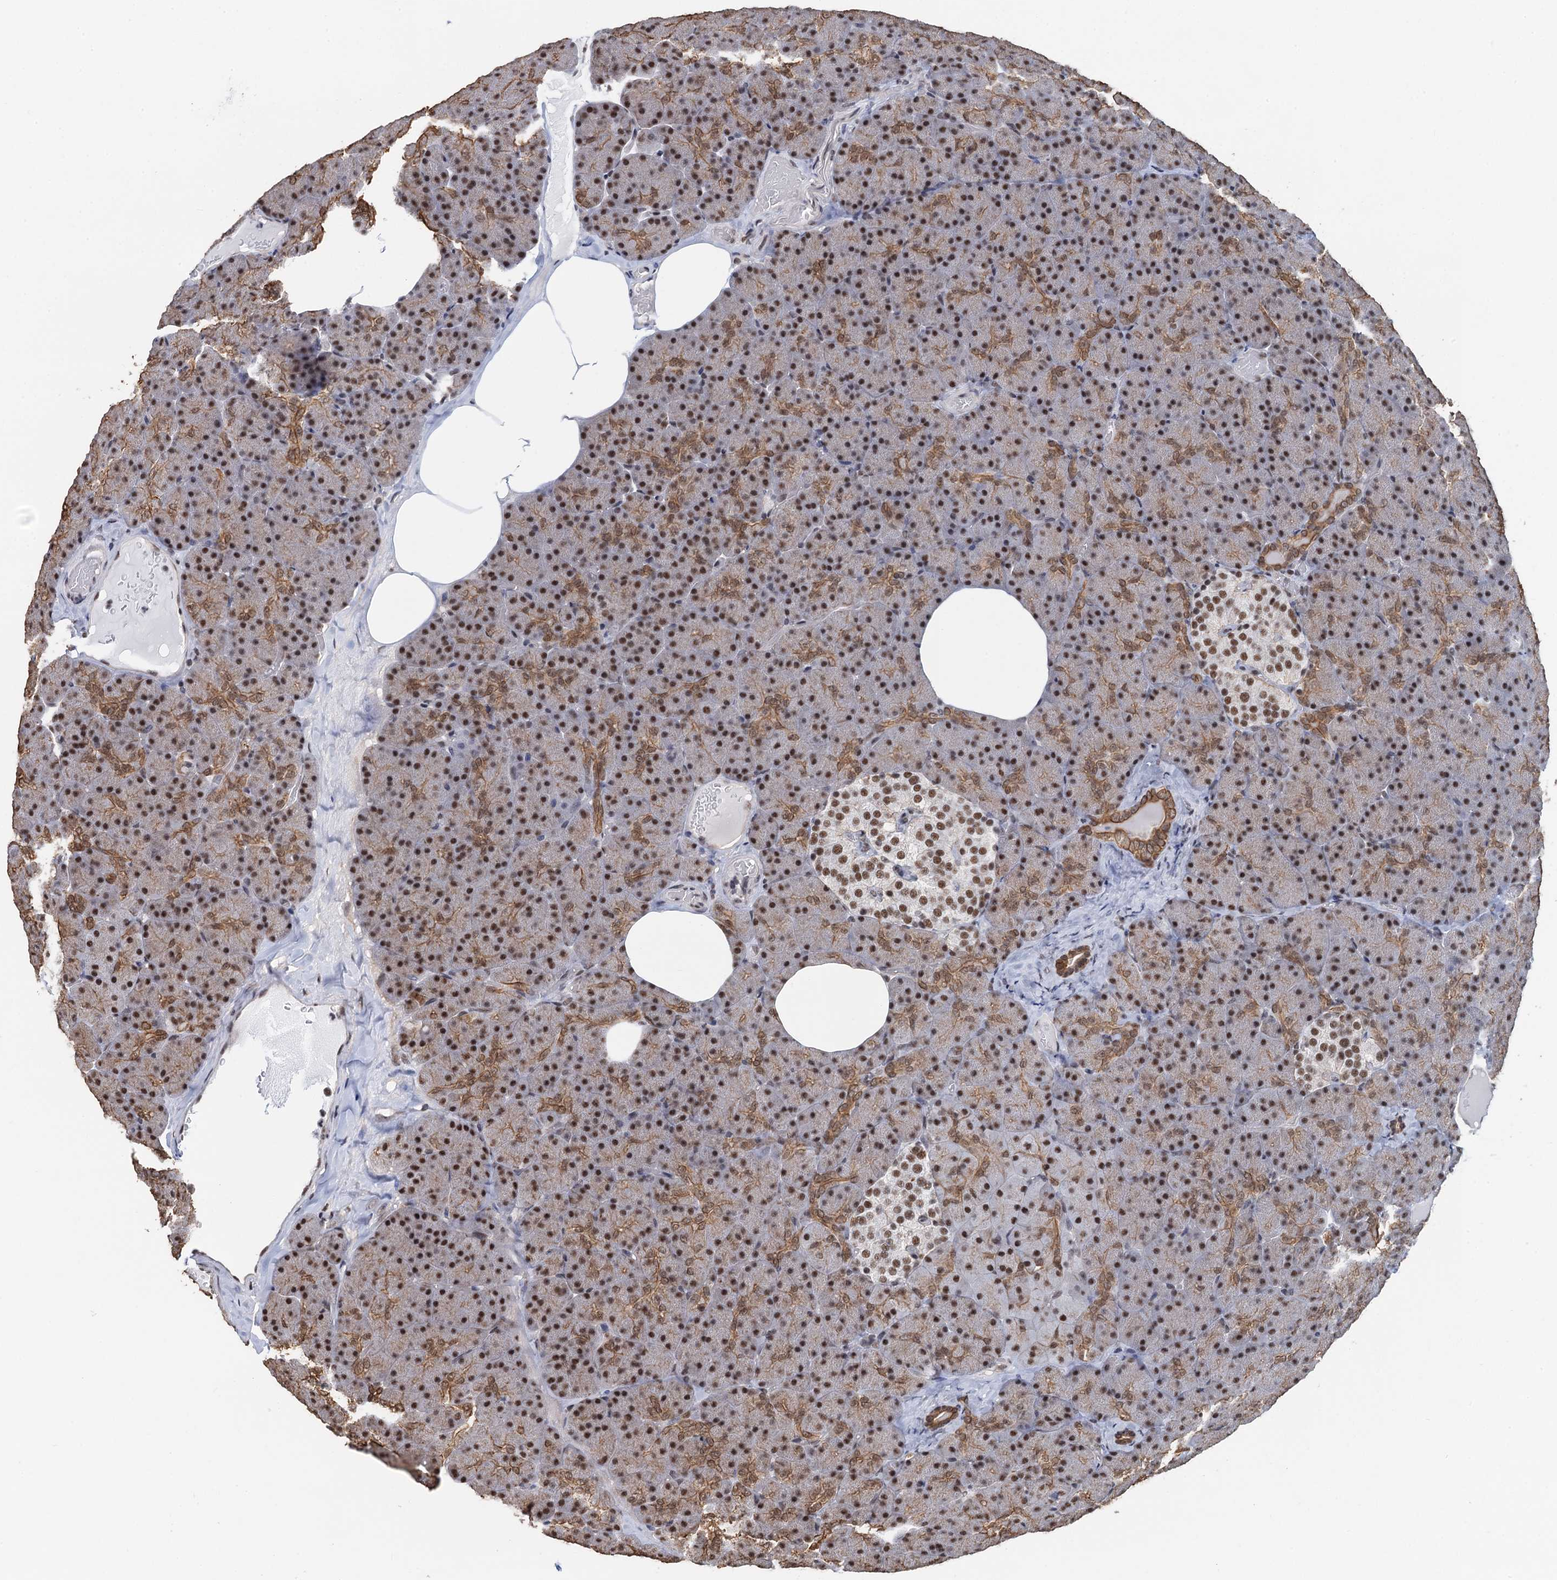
{"staining": {"intensity": "moderate", "quantity": ">75%", "location": "cytoplasmic/membranous,nuclear"}, "tissue": "pancreas", "cell_type": "Exocrine glandular cells", "image_type": "normal", "snomed": [{"axis": "morphology", "description": "Normal tissue, NOS"}, {"axis": "morphology", "description": "Carcinoid, malignant, NOS"}, {"axis": "topography", "description": "Pancreas"}], "caption": "Approximately >75% of exocrine glandular cells in normal human pancreas demonstrate moderate cytoplasmic/membranous,nuclear protein positivity as visualized by brown immunohistochemical staining.", "gene": "ZNF609", "patient": {"sex": "female", "age": 35}}